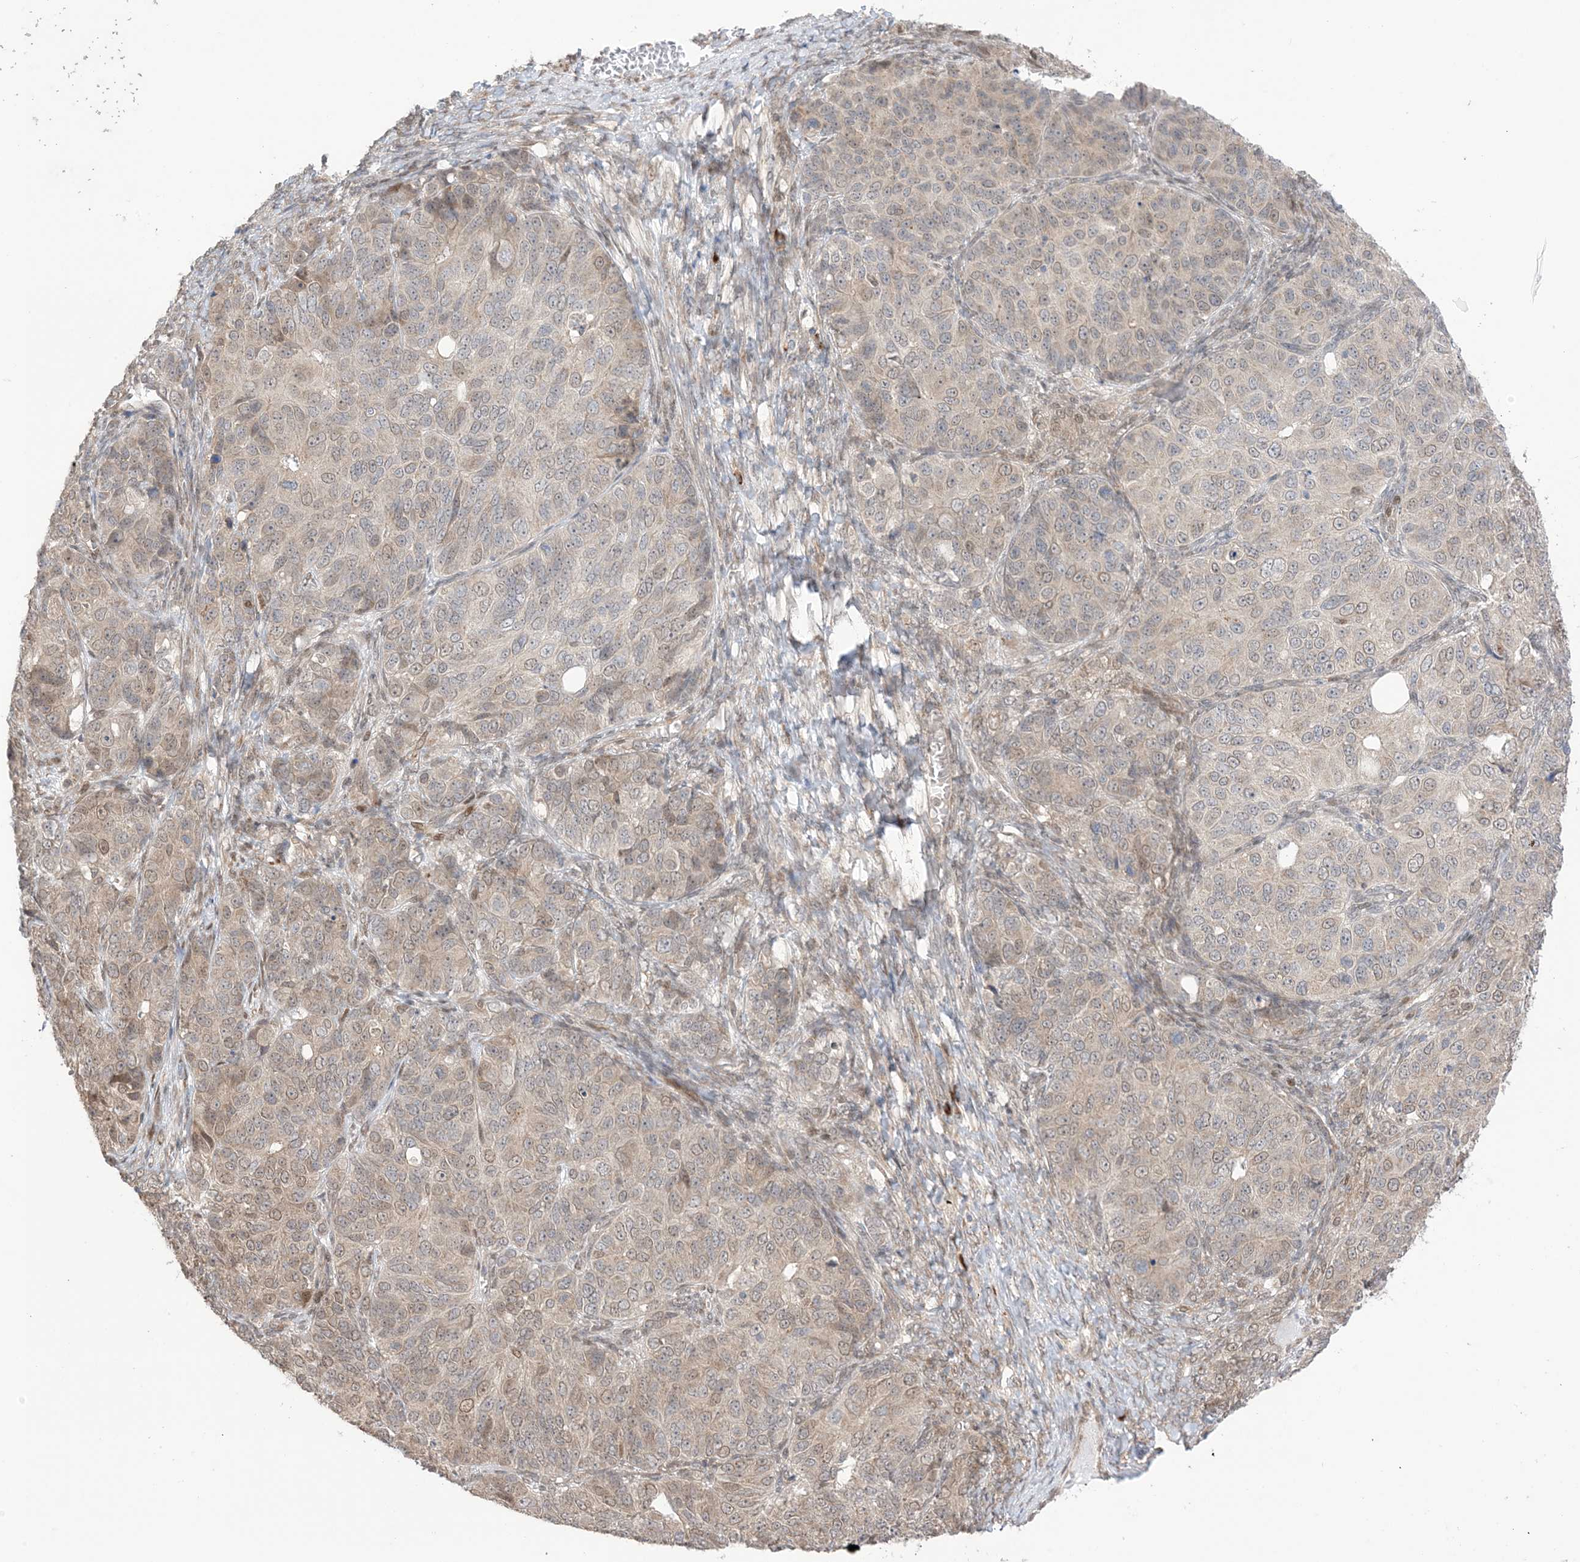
{"staining": {"intensity": "weak", "quantity": ">75%", "location": "cytoplasmic/membranous,nuclear"}, "tissue": "ovarian cancer", "cell_type": "Tumor cells", "image_type": "cancer", "snomed": [{"axis": "morphology", "description": "Carcinoma, endometroid"}, {"axis": "topography", "description": "Ovary"}], "caption": "The image shows immunohistochemical staining of endometroid carcinoma (ovarian). There is weak cytoplasmic/membranous and nuclear staining is identified in approximately >75% of tumor cells.", "gene": "UBE2E2", "patient": {"sex": "female", "age": 51}}